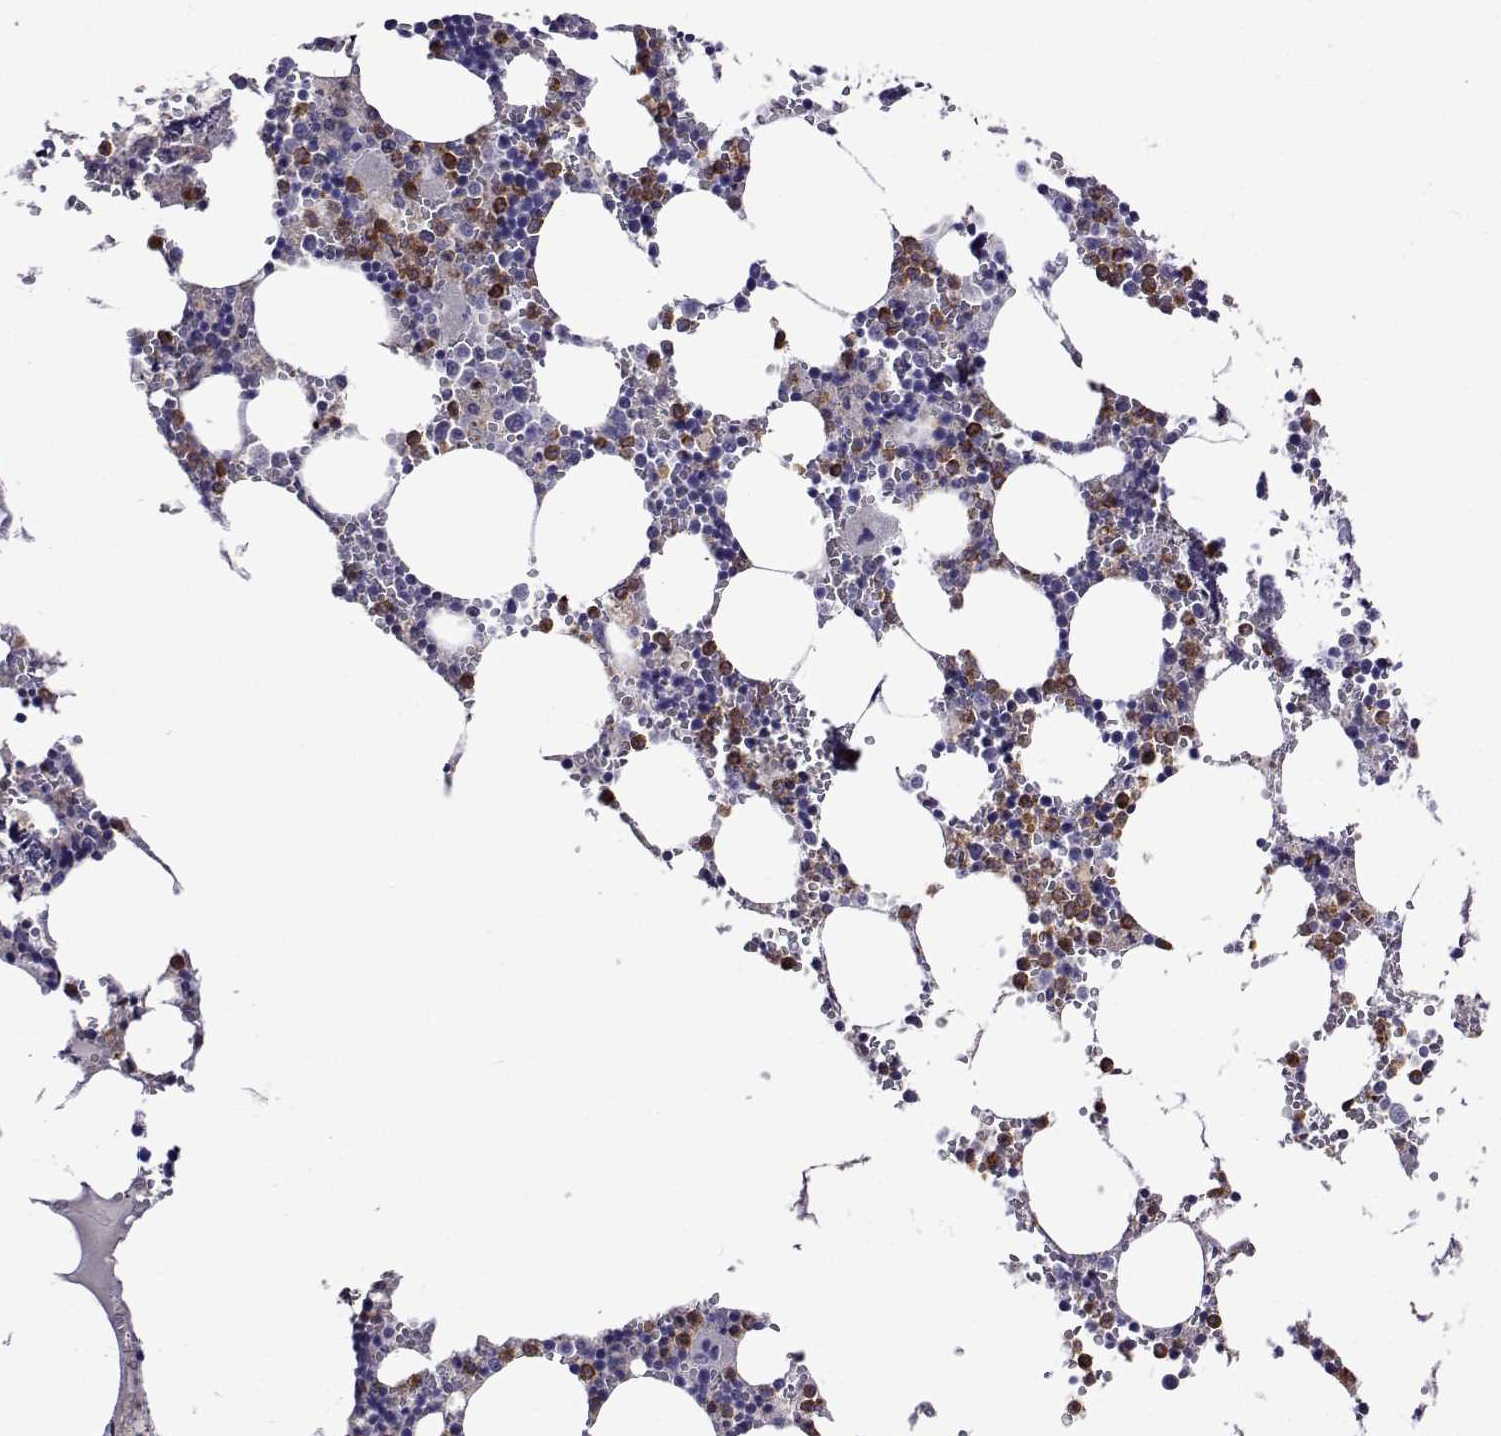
{"staining": {"intensity": "strong", "quantity": "<25%", "location": "cytoplasmic/membranous"}, "tissue": "bone marrow", "cell_type": "Hematopoietic cells", "image_type": "normal", "snomed": [{"axis": "morphology", "description": "Normal tissue, NOS"}, {"axis": "topography", "description": "Bone marrow"}], "caption": "Immunohistochemistry histopathology image of benign bone marrow stained for a protein (brown), which demonstrates medium levels of strong cytoplasmic/membranous expression in about <25% of hematopoietic cells.", "gene": "SULT2A1", "patient": {"sex": "male", "age": 54}}